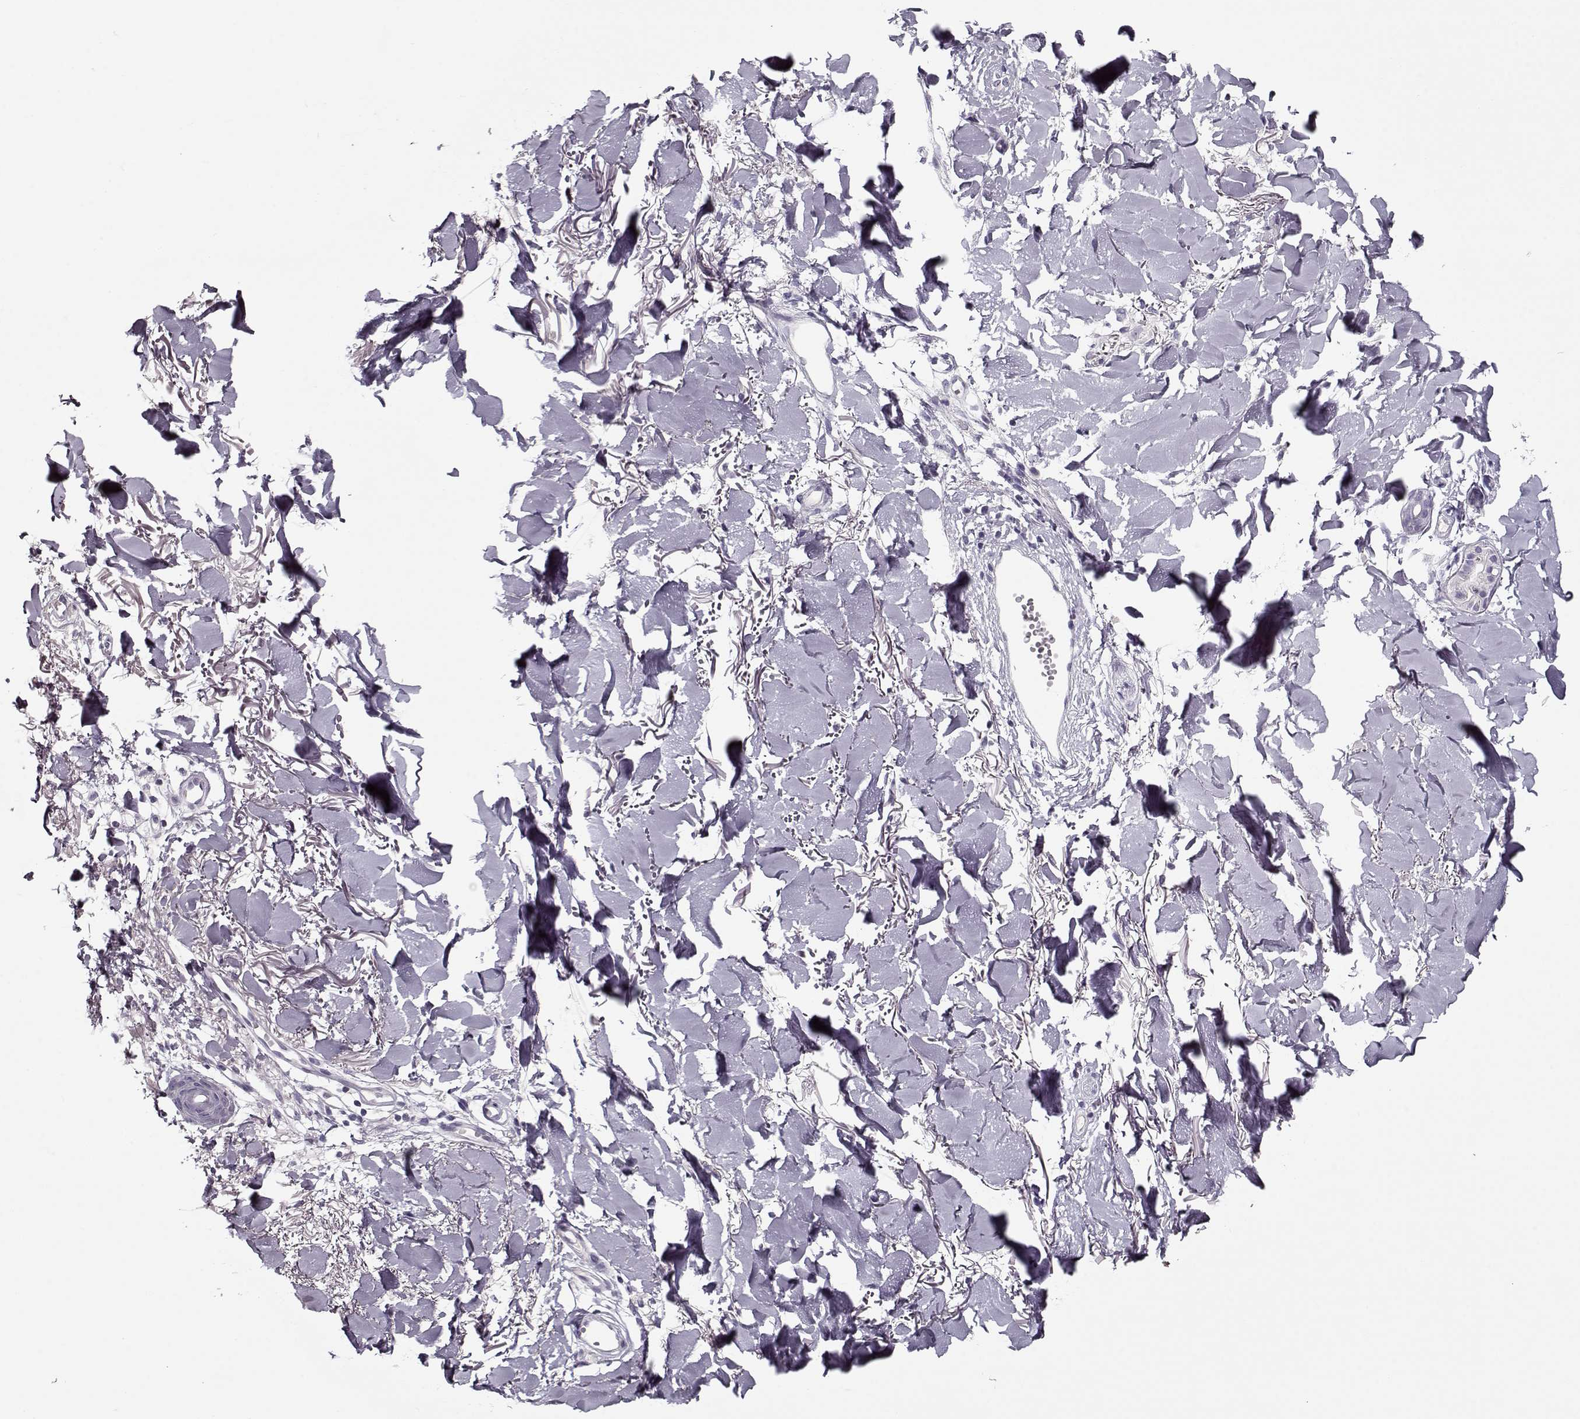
{"staining": {"intensity": "negative", "quantity": "none", "location": "none"}, "tissue": "skin cancer", "cell_type": "Tumor cells", "image_type": "cancer", "snomed": [{"axis": "morphology", "description": "Normal tissue, NOS"}, {"axis": "morphology", "description": "Basal cell carcinoma"}, {"axis": "topography", "description": "Skin"}], "caption": "Photomicrograph shows no protein staining in tumor cells of basal cell carcinoma (skin) tissue.", "gene": "CCDC136", "patient": {"sex": "male", "age": 84}}